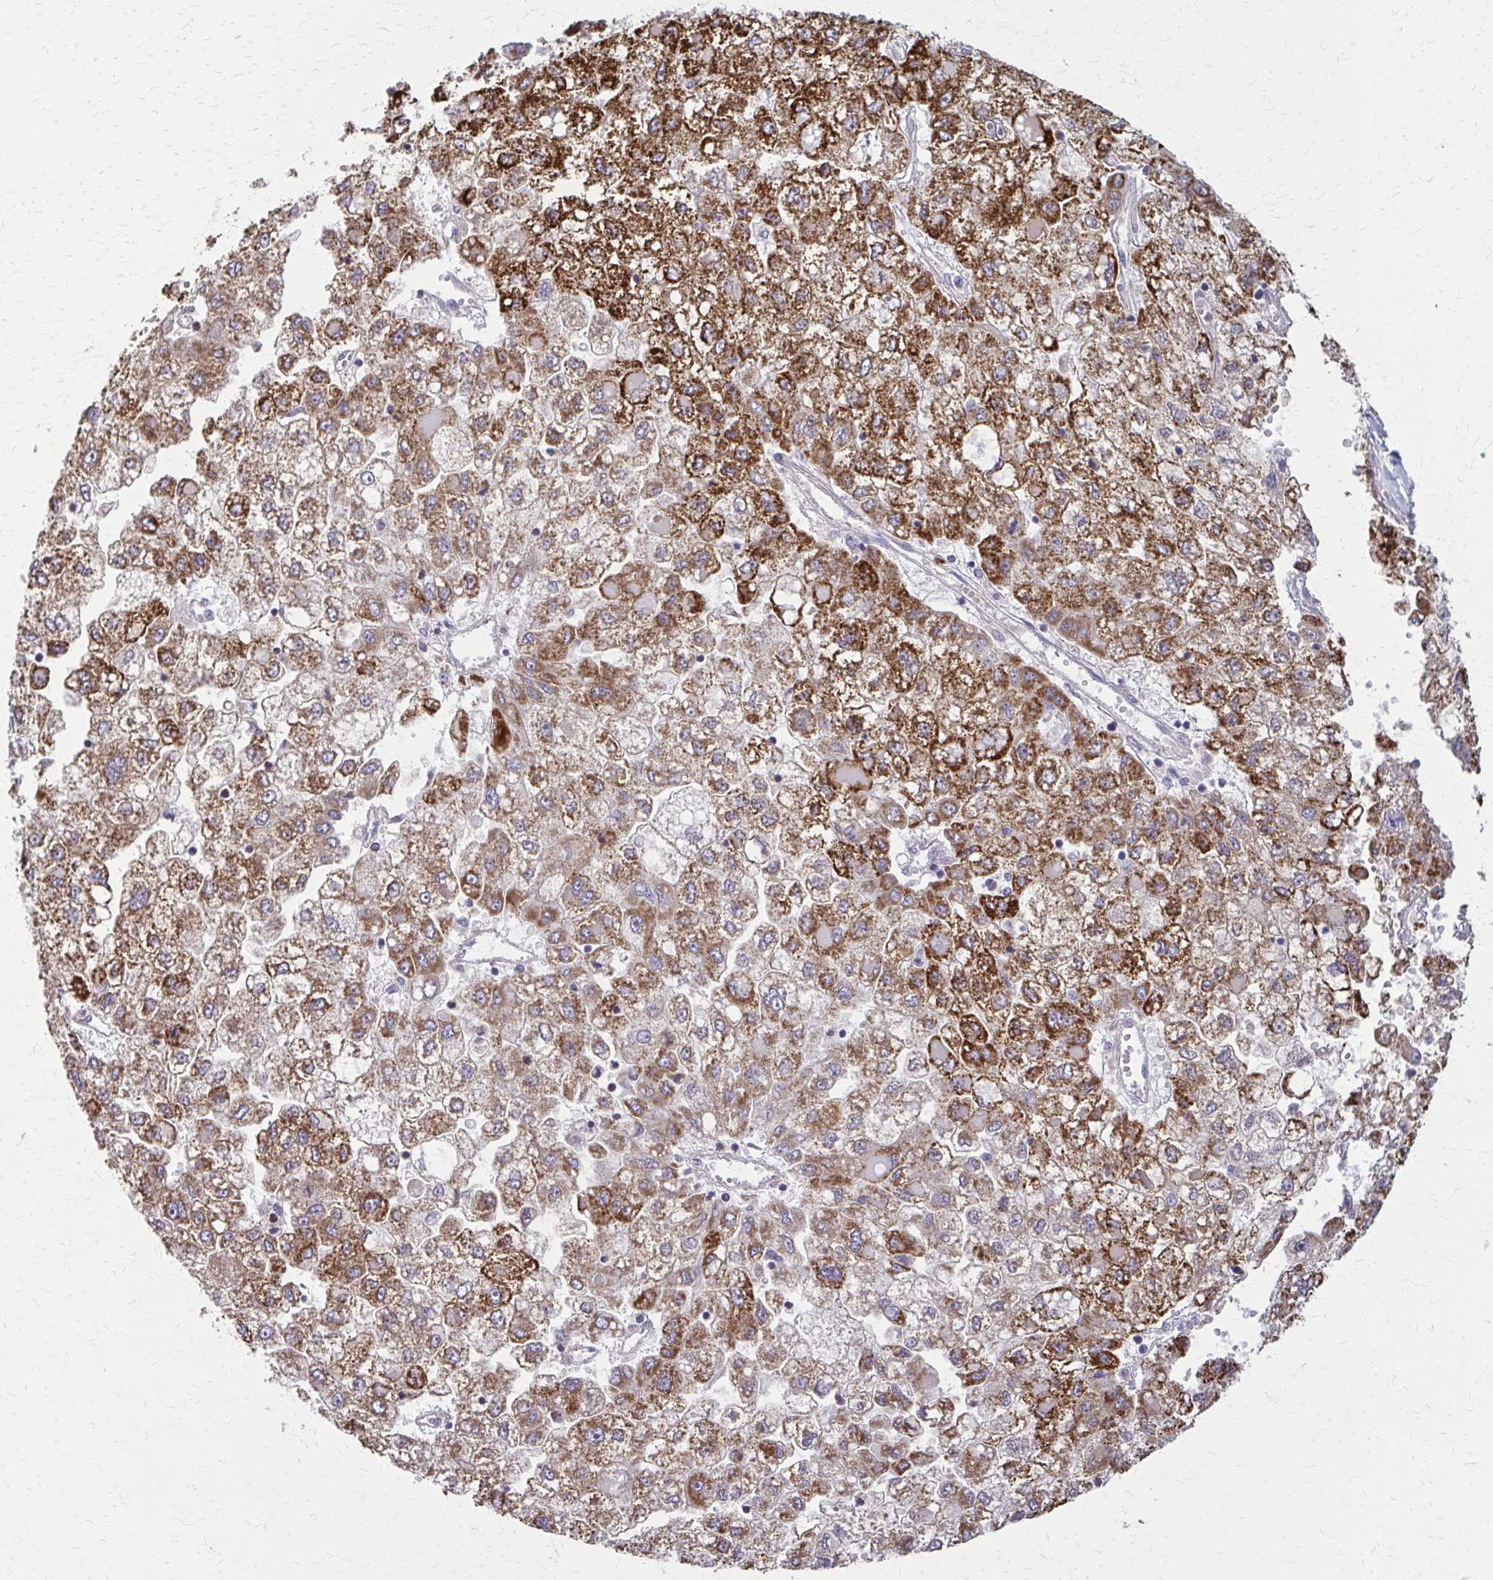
{"staining": {"intensity": "strong", "quantity": "25%-75%", "location": "cytoplasmic/membranous"}, "tissue": "liver cancer", "cell_type": "Tumor cells", "image_type": "cancer", "snomed": [{"axis": "morphology", "description": "Carcinoma, Hepatocellular, NOS"}, {"axis": "topography", "description": "Liver"}], "caption": "Hepatocellular carcinoma (liver) was stained to show a protein in brown. There is high levels of strong cytoplasmic/membranous positivity in about 25%-75% of tumor cells.", "gene": "TVP23A", "patient": {"sex": "male", "age": 40}}